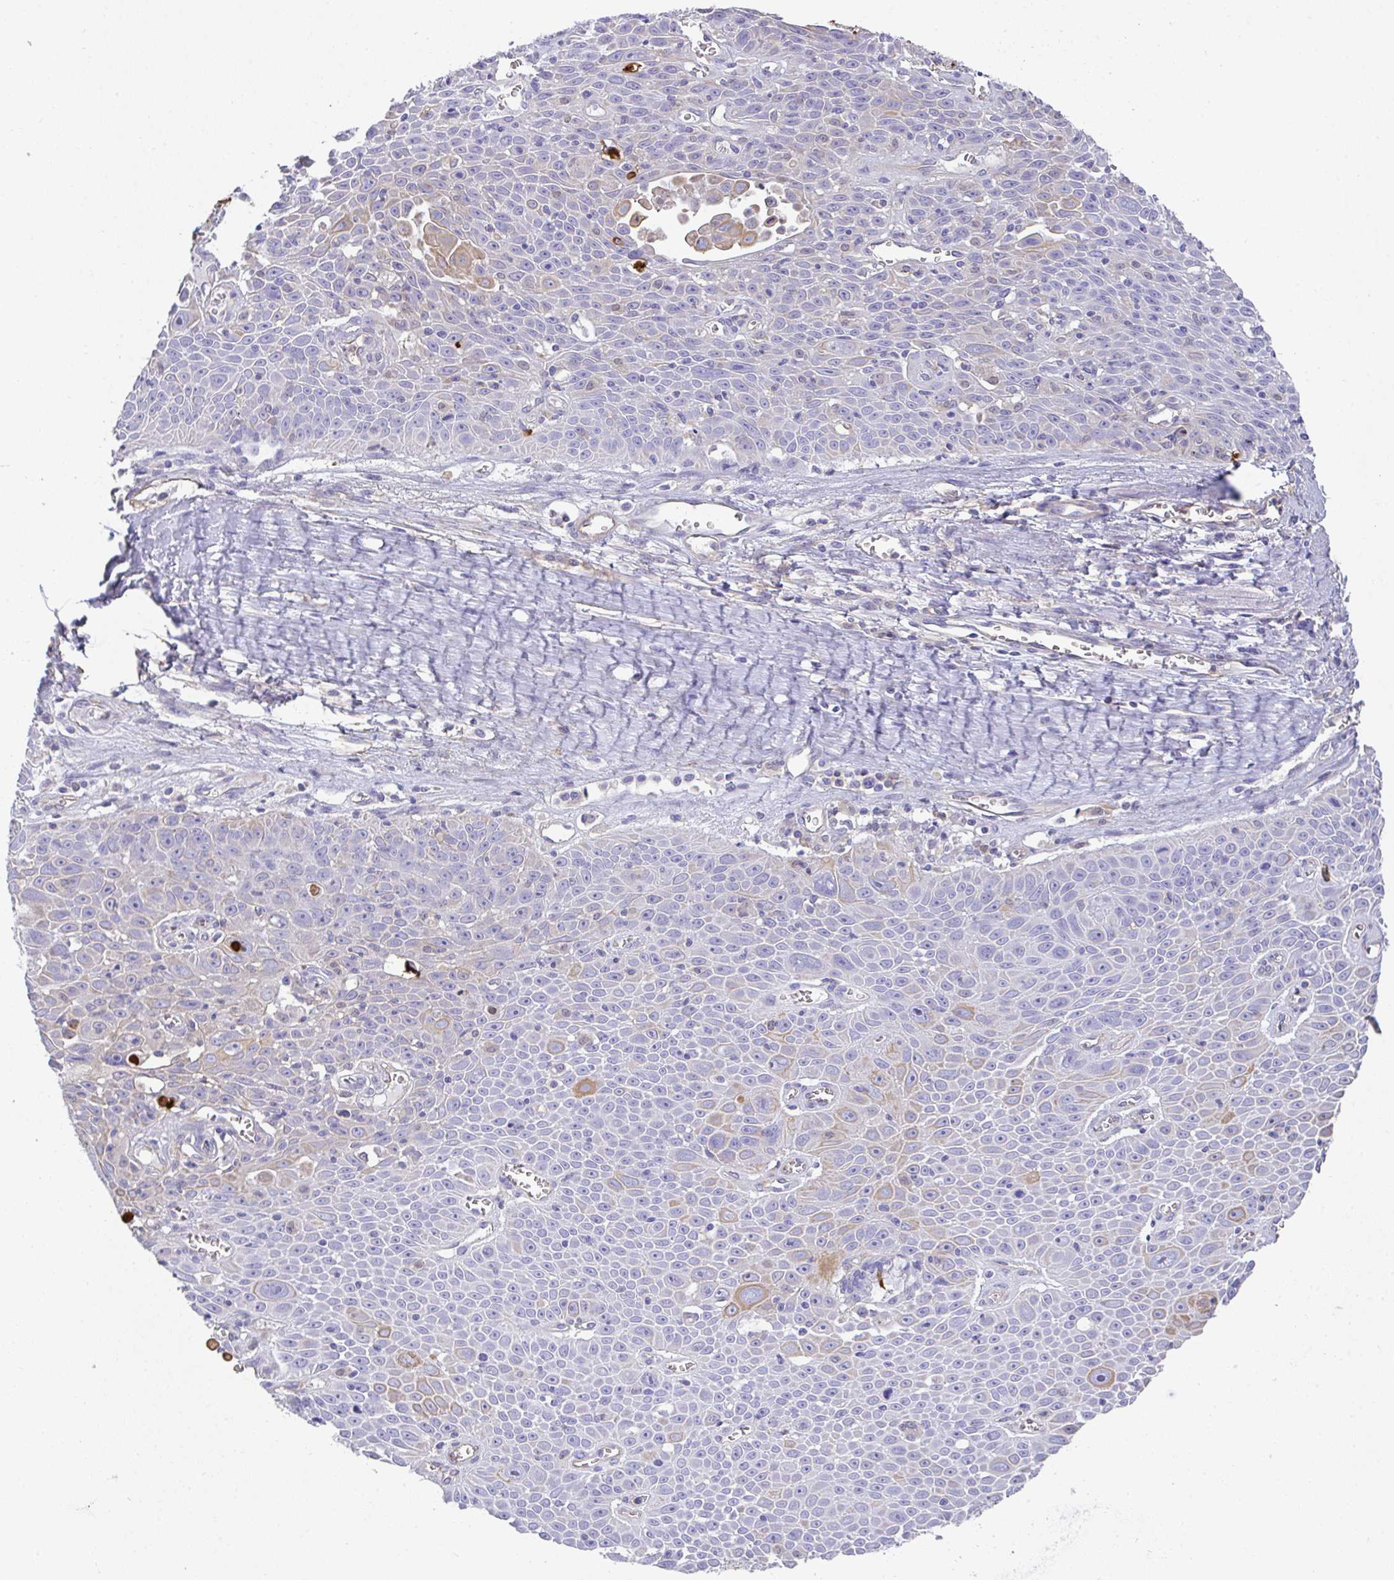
{"staining": {"intensity": "weak", "quantity": "<25%", "location": "cytoplasmic/membranous"}, "tissue": "lung cancer", "cell_type": "Tumor cells", "image_type": "cancer", "snomed": [{"axis": "morphology", "description": "Squamous cell carcinoma, NOS"}, {"axis": "morphology", "description": "Squamous cell carcinoma, metastatic, NOS"}, {"axis": "topography", "description": "Lymph node"}, {"axis": "topography", "description": "Lung"}], "caption": "This is an immunohistochemistry histopathology image of lung squamous cell carcinoma. There is no expression in tumor cells.", "gene": "TNFAIP8", "patient": {"sex": "female", "age": 62}}